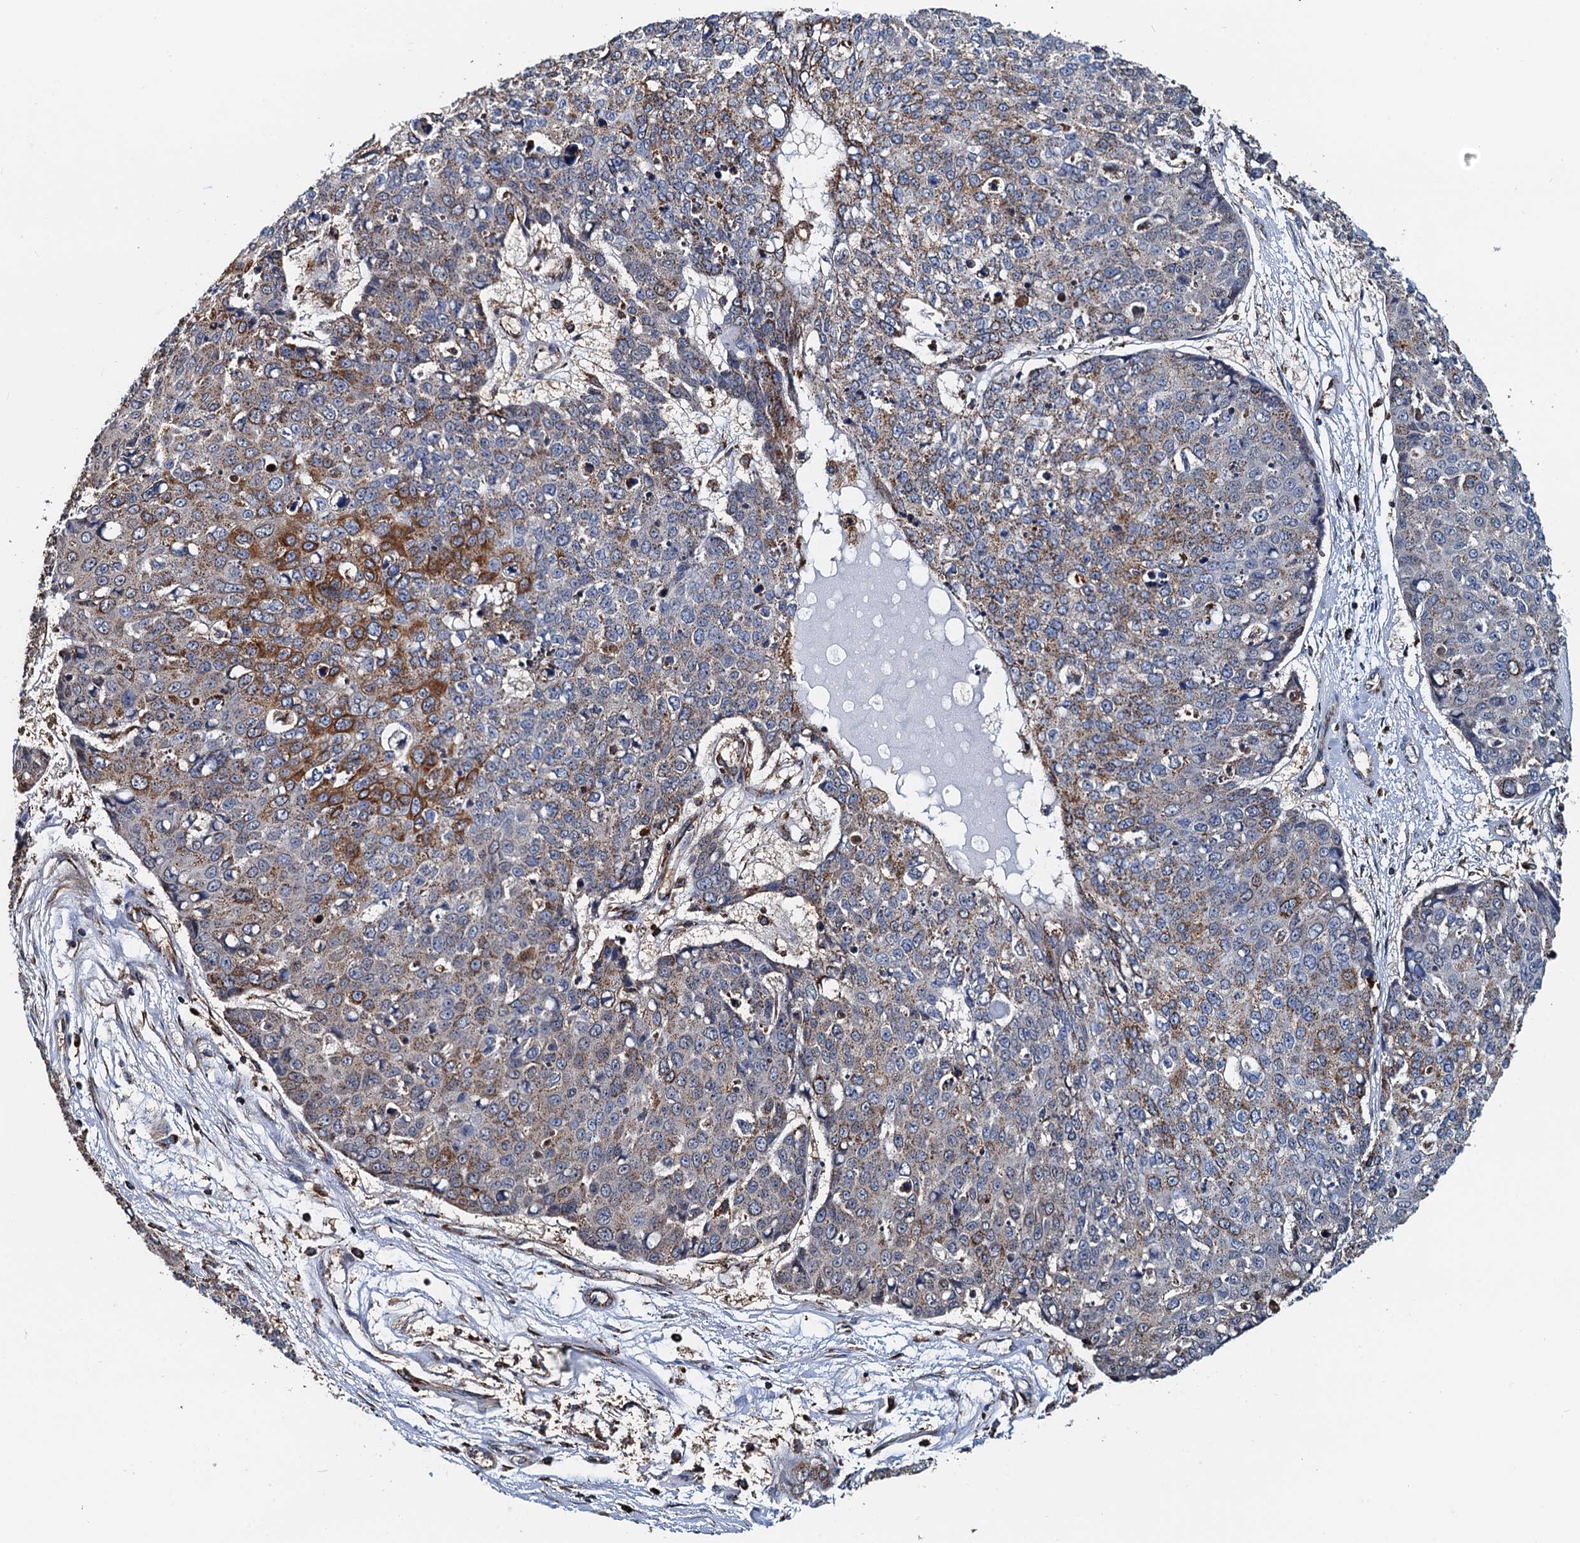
{"staining": {"intensity": "moderate", "quantity": "25%-75%", "location": "cytoplasmic/membranous"}, "tissue": "skin cancer", "cell_type": "Tumor cells", "image_type": "cancer", "snomed": [{"axis": "morphology", "description": "Squamous cell carcinoma, NOS"}, {"axis": "topography", "description": "Skin"}], "caption": "A medium amount of moderate cytoplasmic/membranous positivity is seen in approximately 25%-75% of tumor cells in skin cancer (squamous cell carcinoma) tissue.", "gene": "AAGAB", "patient": {"sex": "female", "age": 44}}